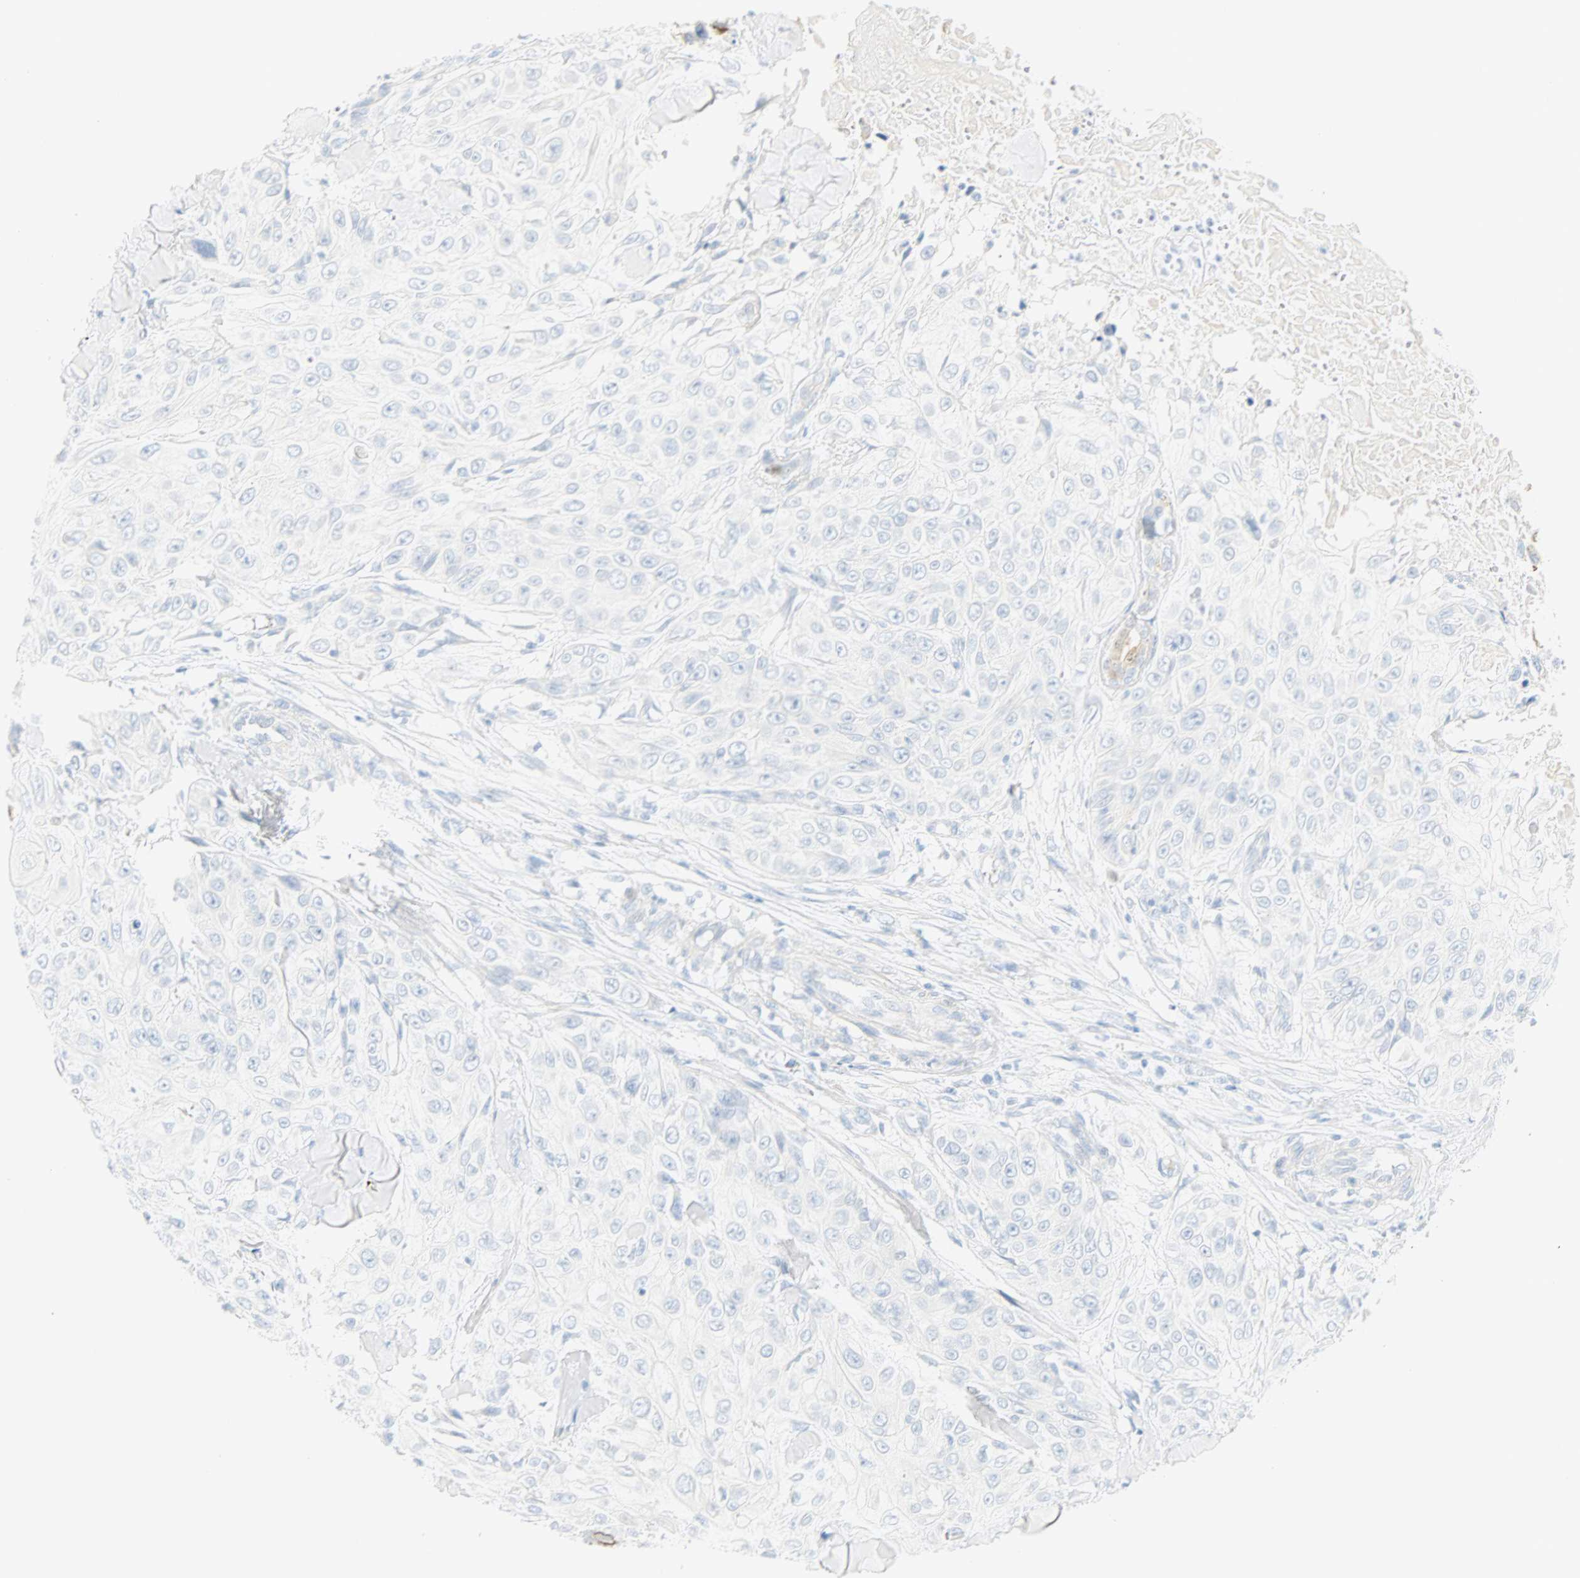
{"staining": {"intensity": "negative", "quantity": "none", "location": "none"}, "tissue": "skin cancer", "cell_type": "Tumor cells", "image_type": "cancer", "snomed": [{"axis": "morphology", "description": "Squamous cell carcinoma, NOS"}, {"axis": "topography", "description": "Skin"}], "caption": "Immunohistochemistry (IHC) micrograph of neoplastic tissue: human skin cancer stained with DAB (3,3'-diaminobenzidine) exhibits no significant protein positivity in tumor cells.", "gene": "SELENBP1", "patient": {"sex": "male", "age": 86}}